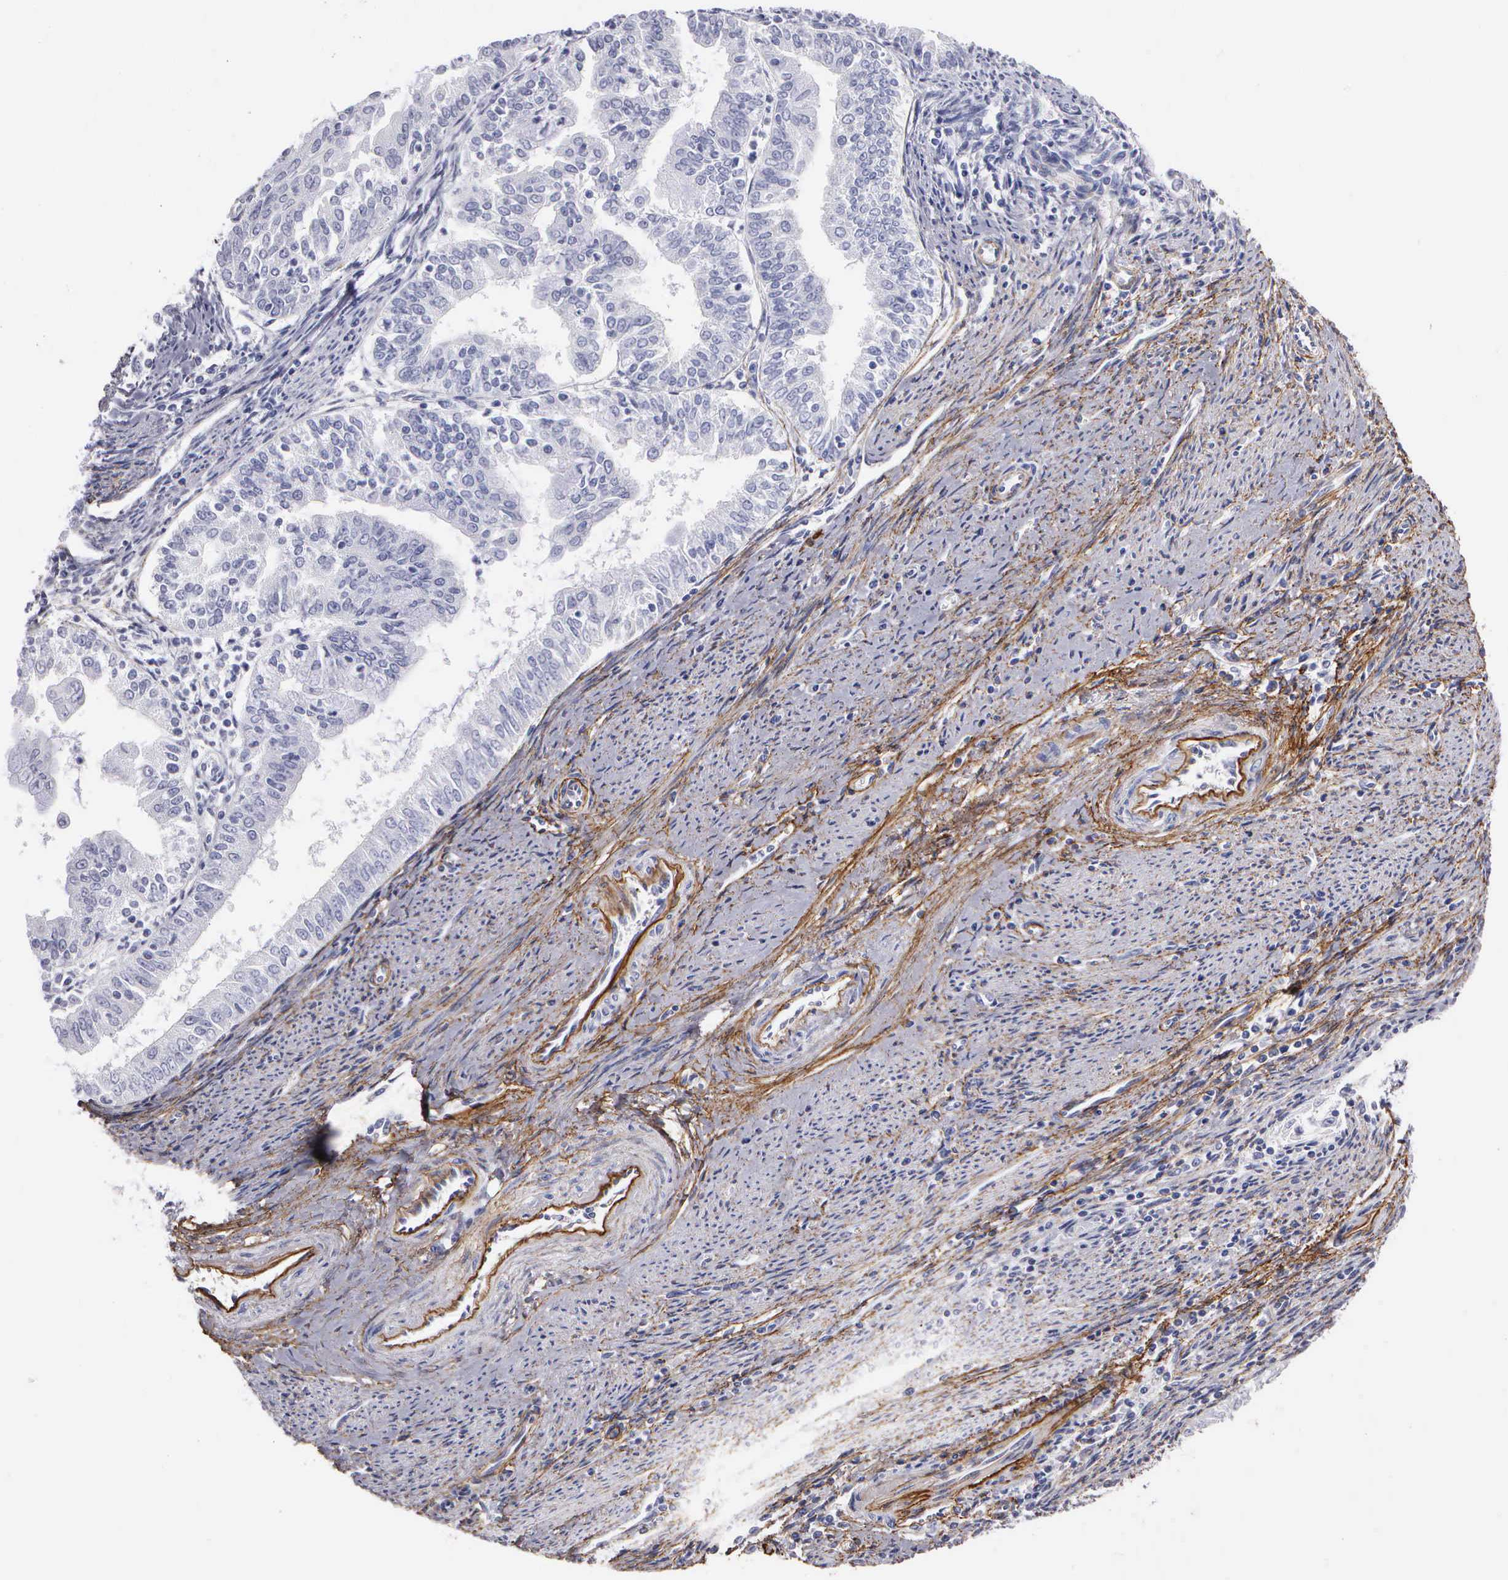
{"staining": {"intensity": "negative", "quantity": "none", "location": "none"}, "tissue": "endometrial cancer", "cell_type": "Tumor cells", "image_type": "cancer", "snomed": [{"axis": "morphology", "description": "Adenocarcinoma, NOS"}, {"axis": "topography", "description": "Endometrium"}], "caption": "Immunohistochemical staining of endometrial cancer (adenocarcinoma) shows no significant positivity in tumor cells.", "gene": "FBLN5", "patient": {"sex": "female", "age": 75}}